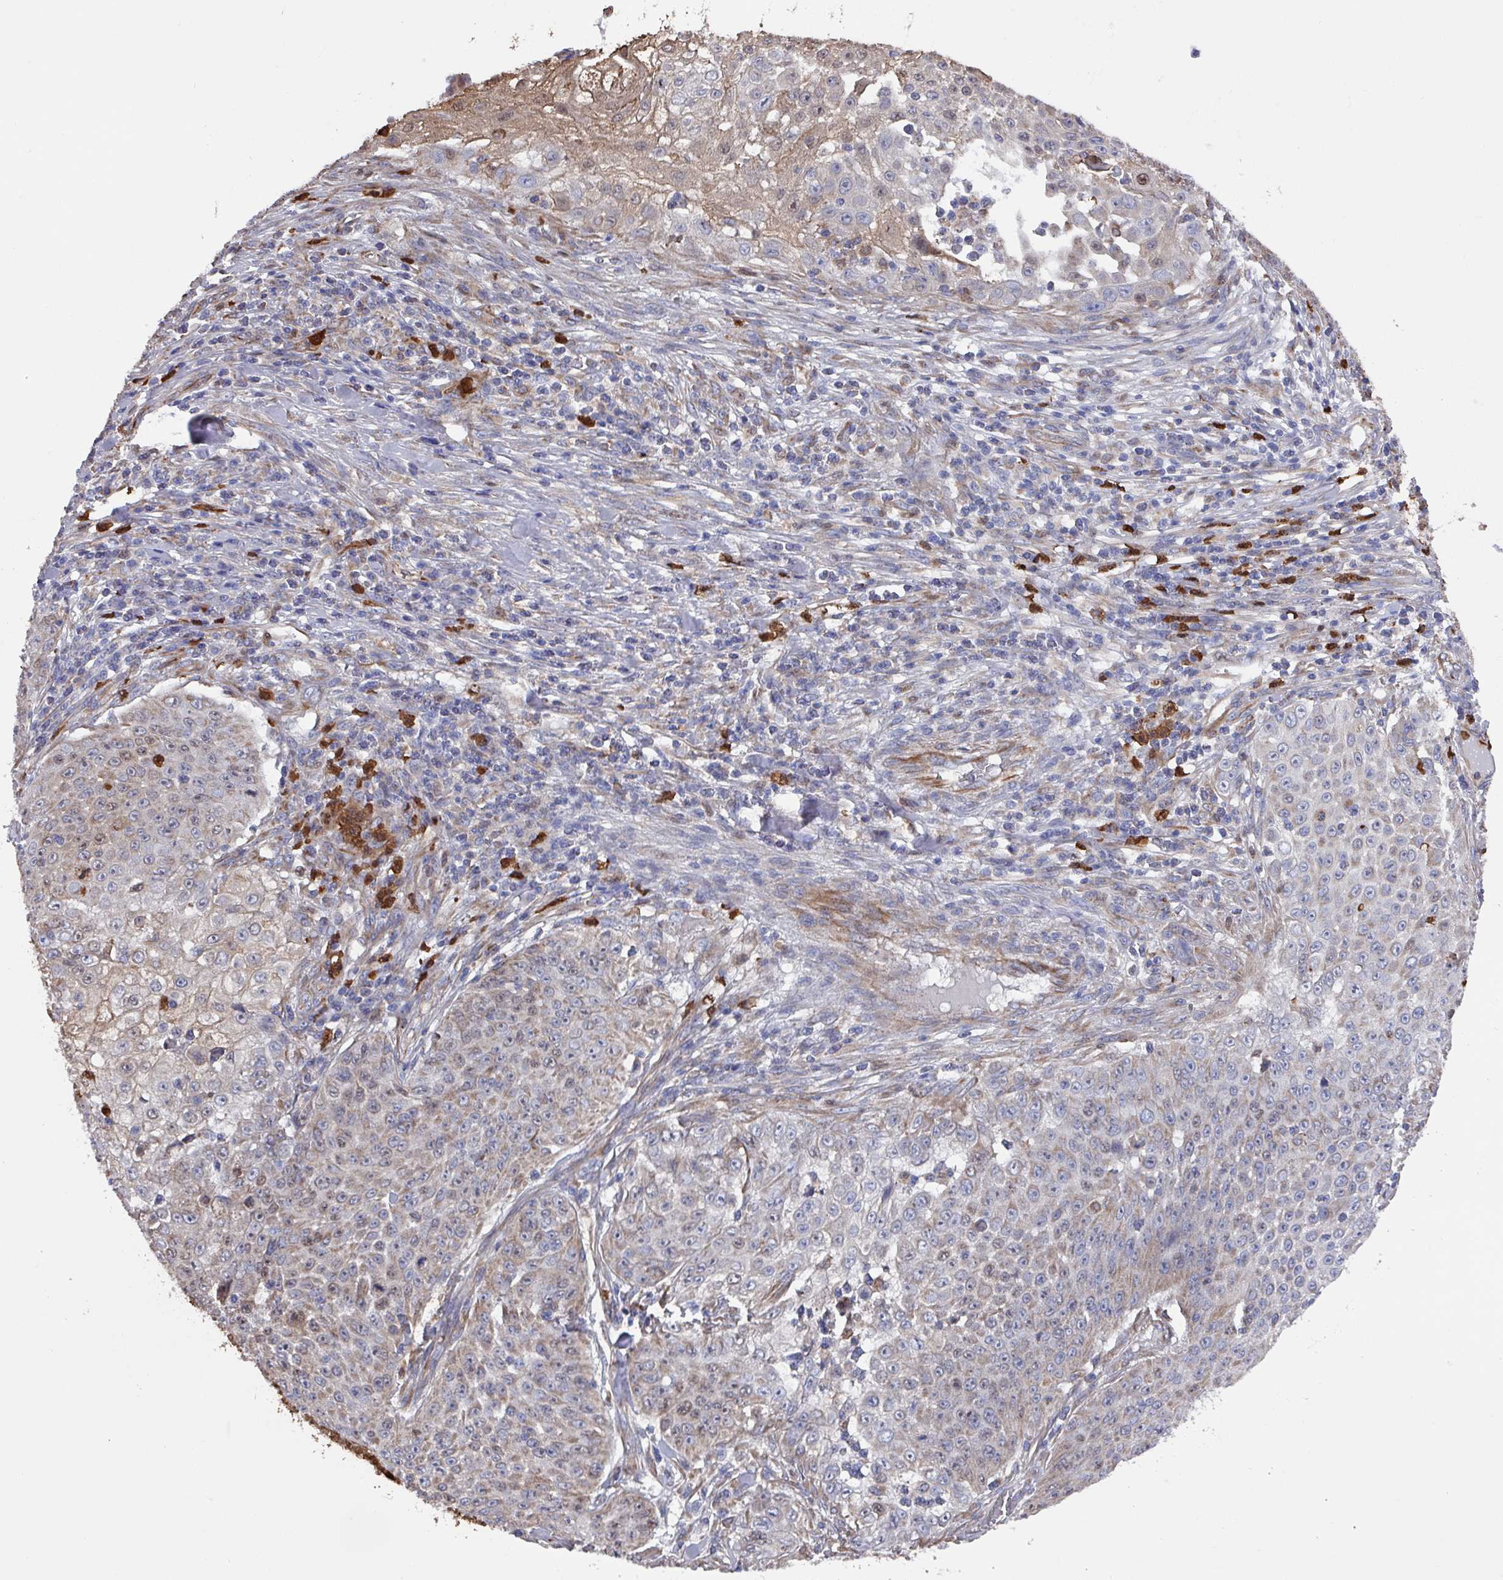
{"staining": {"intensity": "weak", "quantity": "25%-75%", "location": "cytoplasmic/membranous,nuclear"}, "tissue": "skin cancer", "cell_type": "Tumor cells", "image_type": "cancer", "snomed": [{"axis": "morphology", "description": "Squamous cell carcinoma, NOS"}, {"axis": "topography", "description": "Skin"}], "caption": "This image exhibits skin cancer stained with immunohistochemistry to label a protein in brown. The cytoplasmic/membranous and nuclear of tumor cells show weak positivity for the protein. Nuclei are counter-stained blue.", "gene": "UQCC2", "patient": {"sex": "male", "age": 24}}